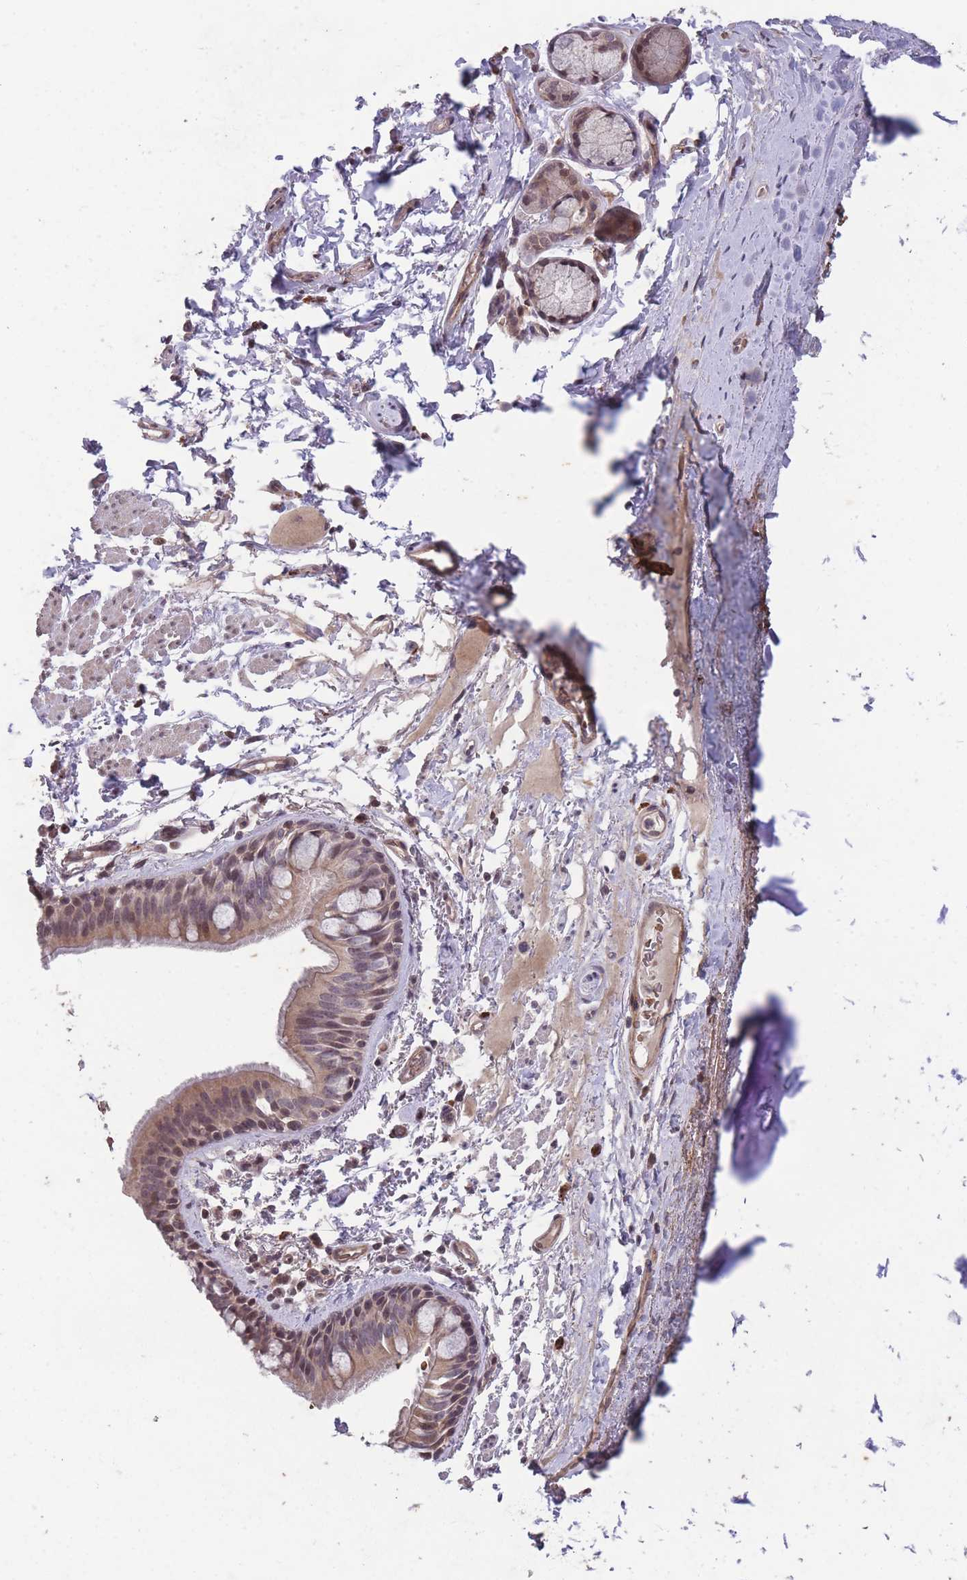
{"staining": {"intensity": "moderate", "quantity": "25%-75%", "location": "cytoplasmic/membranous,nuclear"}, "tissue": "bronchus", "cell_type": "Respiratory epithelial cells", "image_type": "normal", "snomed": [{"axis": "morphology", "description": "Normal tissue, NOS"}, {"axis": "topography", "description": "Bronchus"}], "caption": "Immunohistochemistry (IHC) (DAB (3,3'-diaminobenzidine)) staining of benign bronchus displays moderate cytoplasmic/membranous,nuclear protein positivity in about 25%-75% of respiratory epithelial cells.", "gene": "GGT5", "patient": {"sex": "male", "age": 70}}